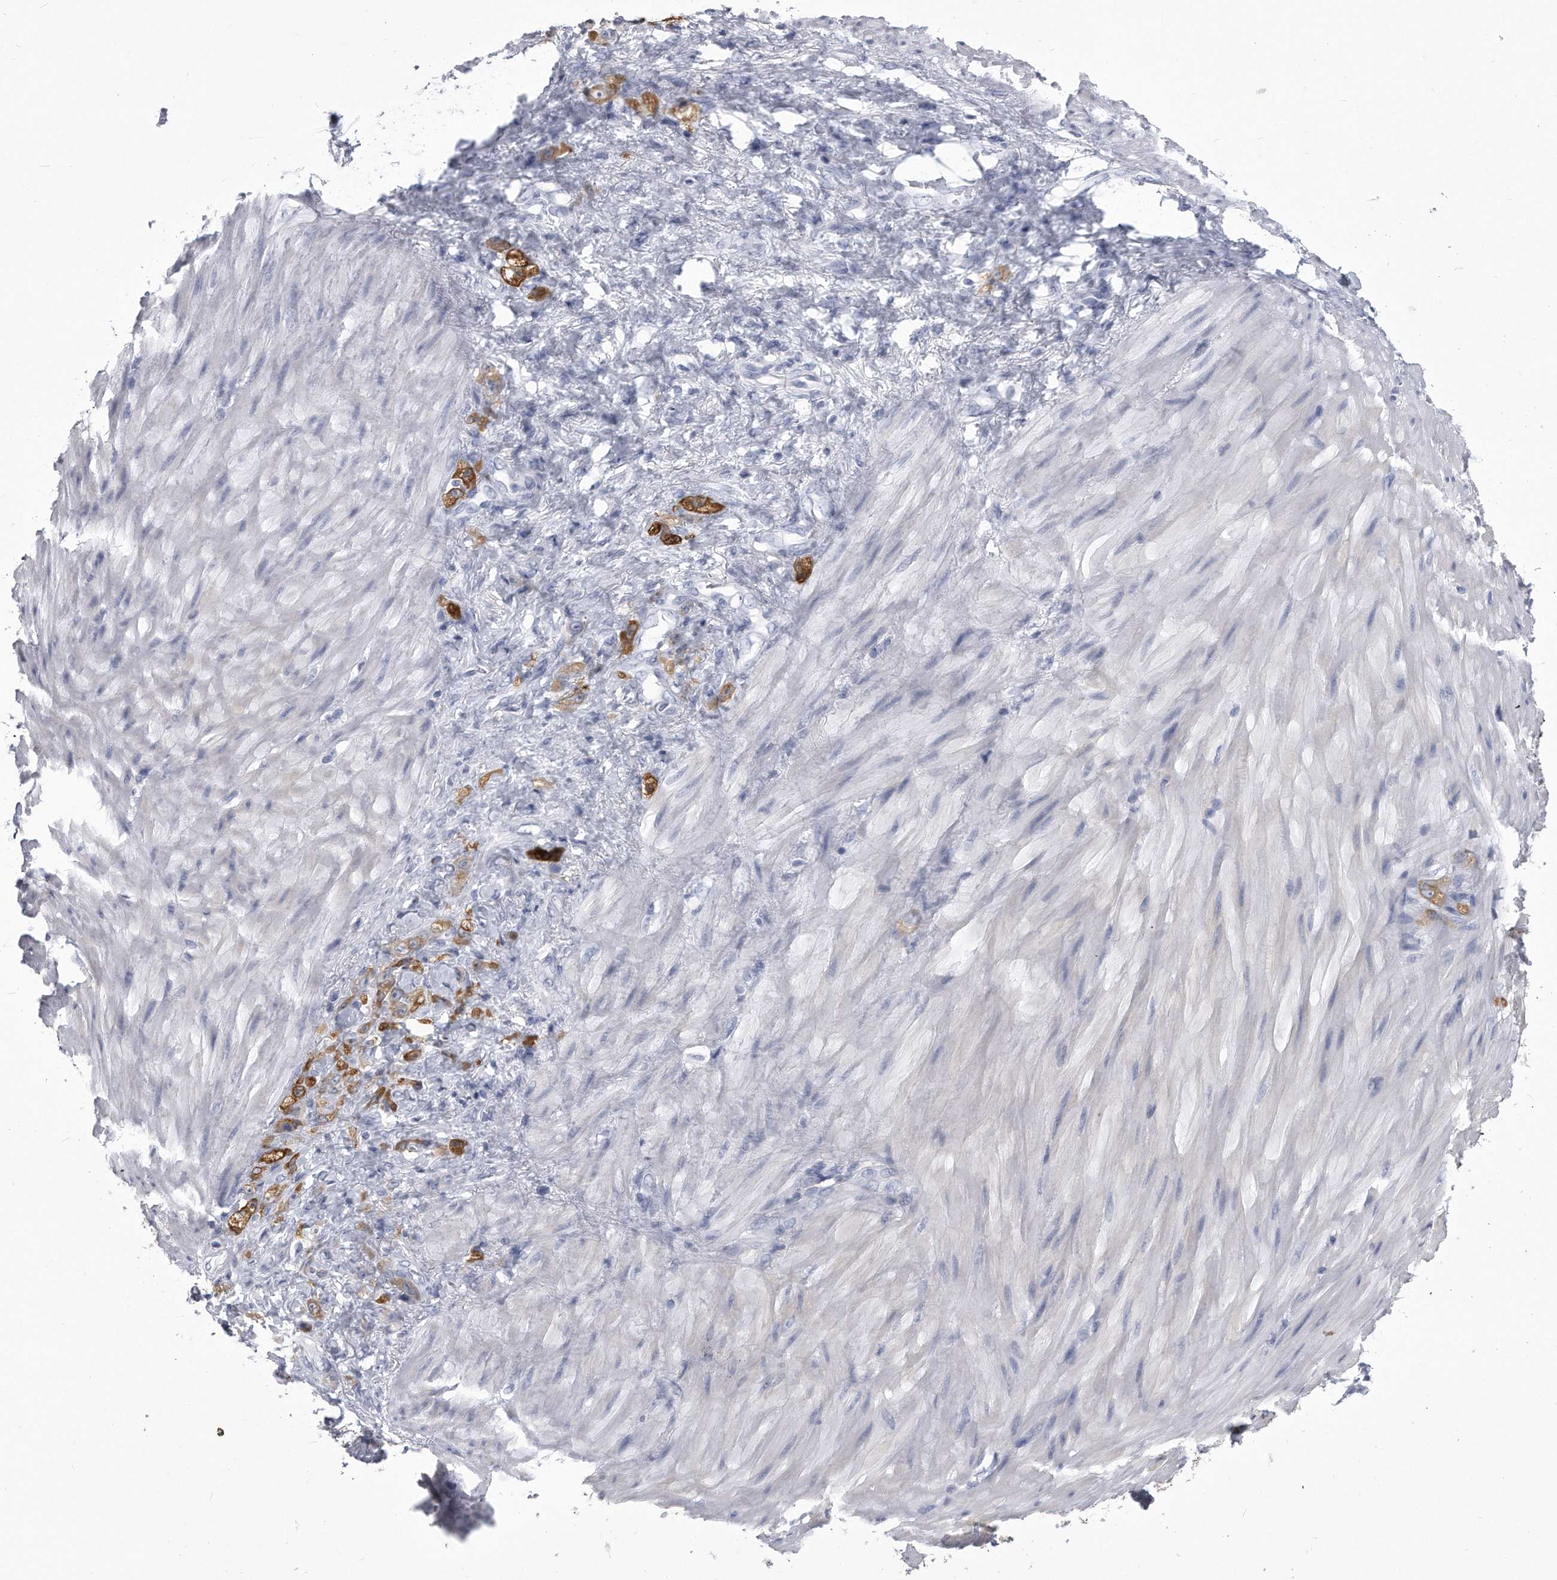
{"staining": {"intensity": "strong", "quantity": "25%-75%", "location": "cytoplasmic/membranous"}, "tissue": "stomach cancer", "cell_type": "Tumor cells", "image_type": "cancer", "snomed": [{"axis": "morphology", "description": "Normal tissue, NOS"}, {"axis": "morphology", "description": "Adenocarcinoma, NOS"}, {"axis": "topography", "description": "Stomach"}], "caption": "An immunohistochemistry (IHC) micrograph of neoplastic tissue is shown. Protein staining in brown highlights strong cytoplasmic/membranous positivity in stomach adenocarcinoma within tumor cells.", "gene": "PYGB", "patient": {"sex": "male", "age": 82}}